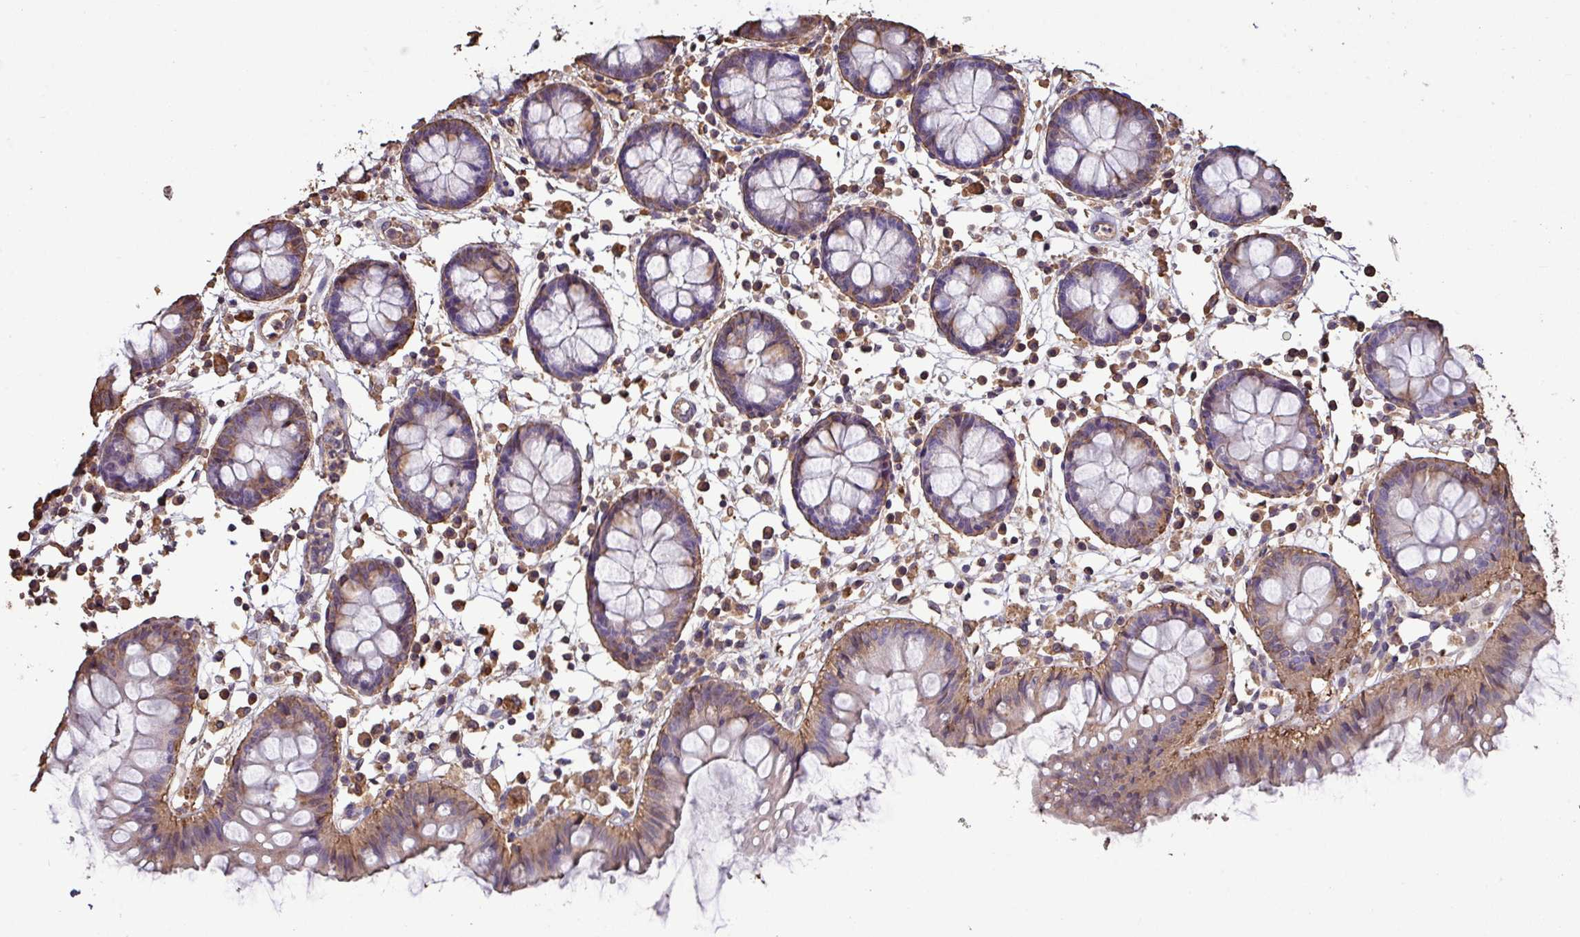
{"staining": {"intensity": "weak", "quantity": ">75%", "location": "cytoplasmic/membranous"}, "tissue": "colon", "cell_type": "Endothelial cells", "image_type": "normal", "snomed": [{"axis": "morphology", "description": "Normal tissue, NOS"}, {"axis": "topography", "description": "Colon"}], "caption": "Benign colon demonstrates weak cytoplasmic/membranous expression in about >75% of endothelial cells, visualized by immunohistochemistry.", "gene": "CAMK2A", "patient": {"sex": "female", "age": 84}}